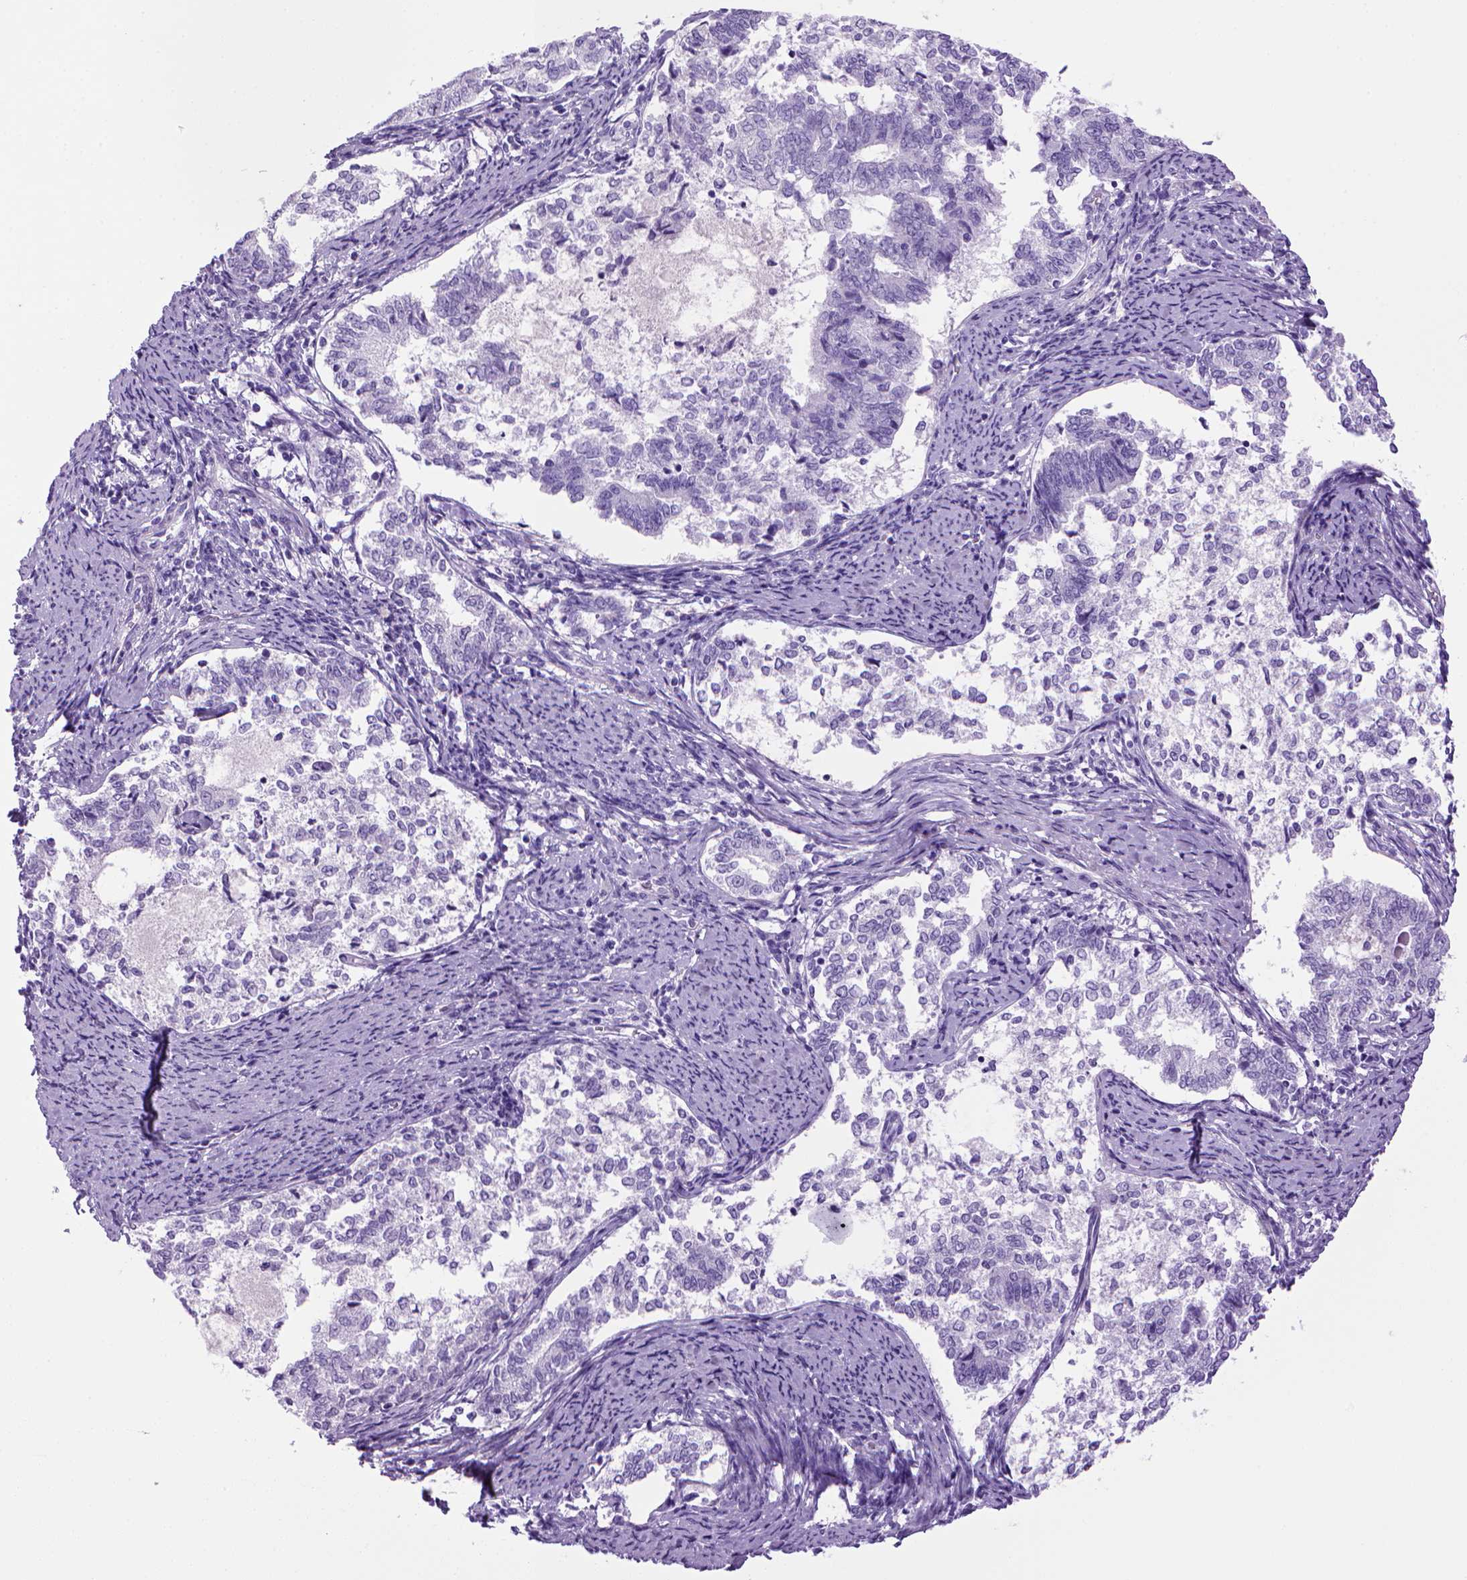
{"staining": {"intensity": "negative", "quantity": "none", "location": "none"}, "tissue": "endometrial cancer", "cell_type": "Tumor cells", "image_type": "cancer", "snomed": [{"axis": "morphology", "description": "Adenocarcinoma, NOS"}, {"axis": "topography", "description": "Endometrium"}], "caption": "There is no significant expression in tumor cells of adenocarcinoma (endometrial).", "gene": "SGCG", "patient": {"sex": "female", "age": 65}}